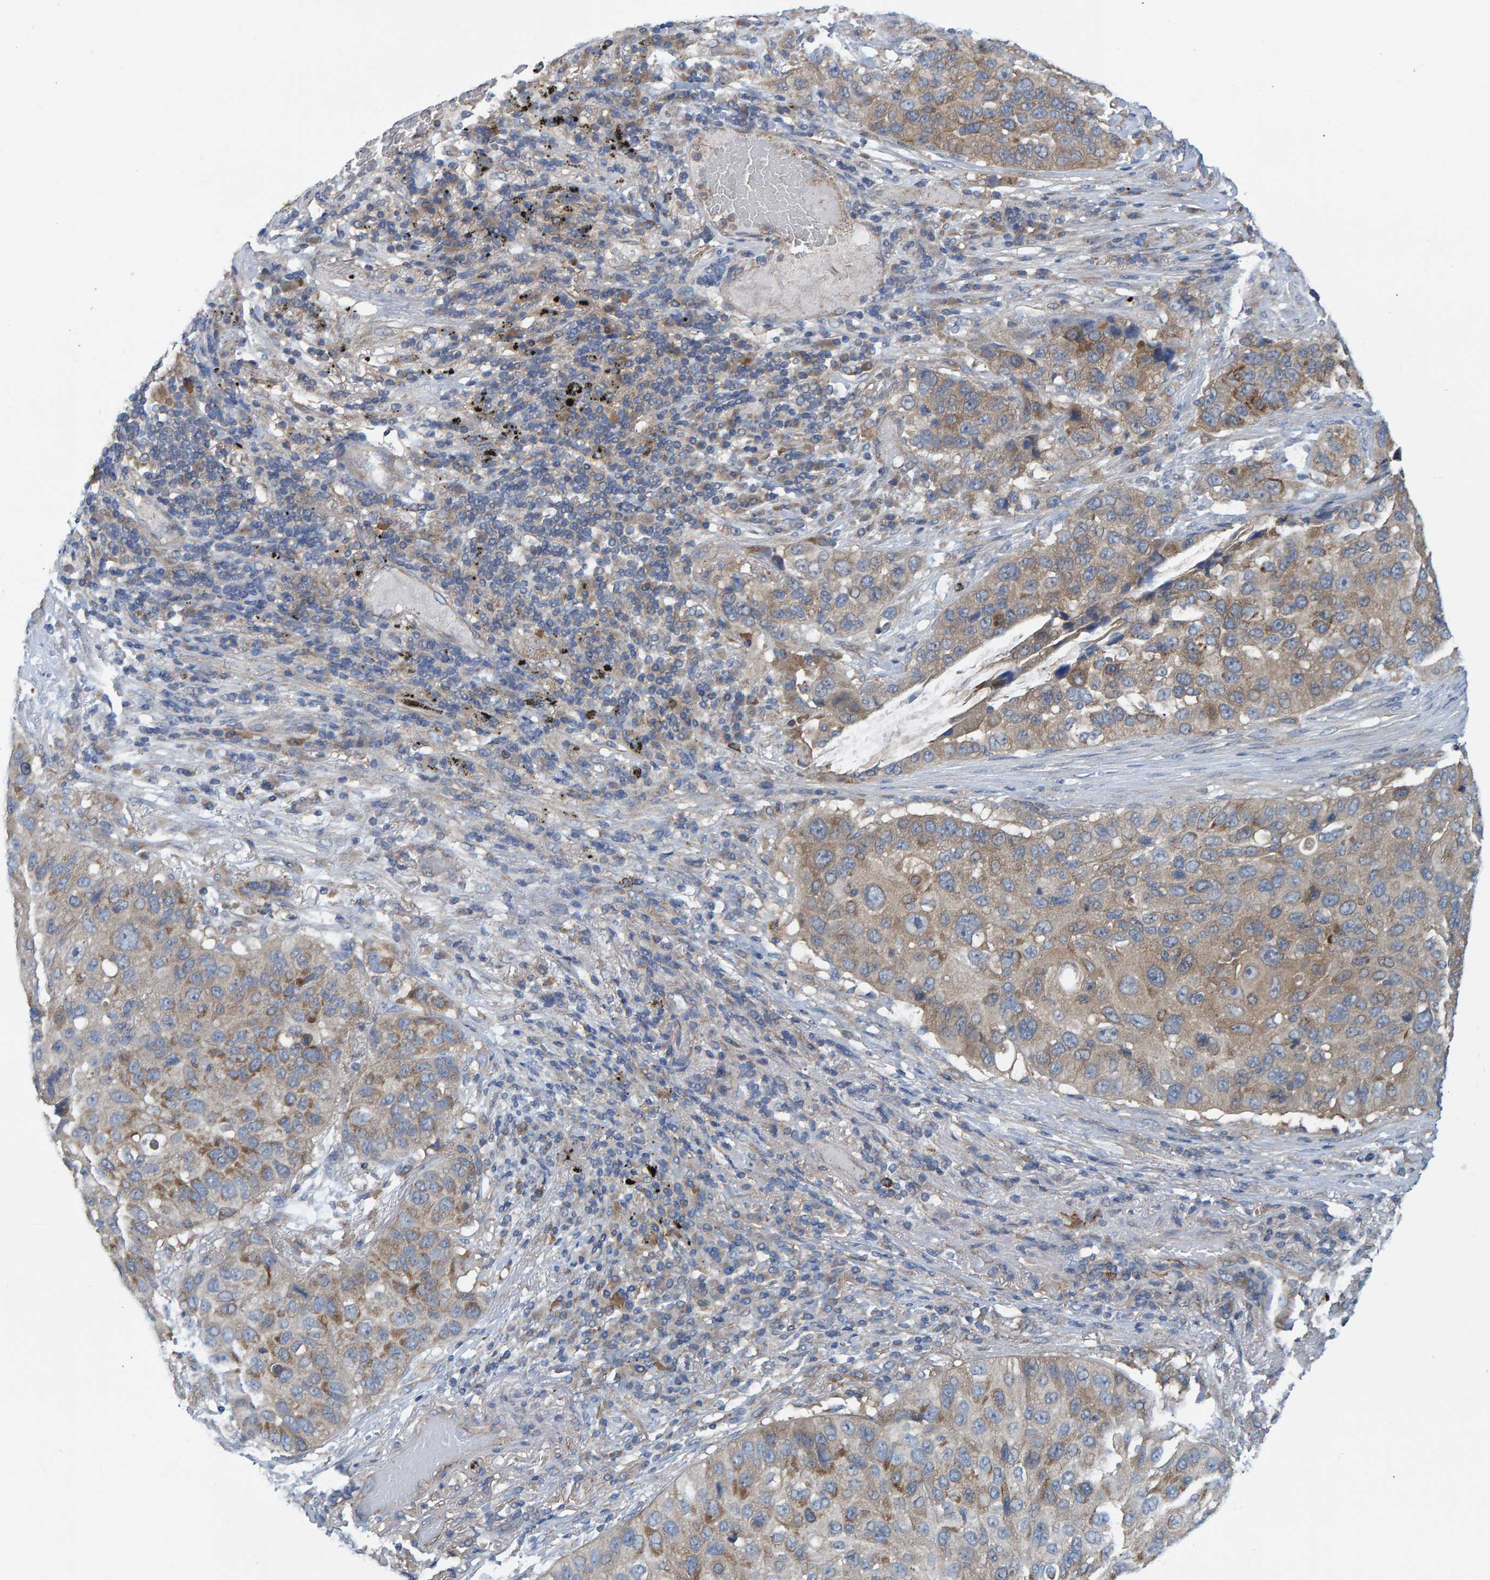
{"staining": {"intensity": "weak", "quantity": ">75%", "location": "cytoplasmic/membranous"}, "tissue": "lung cancer", "cell_type": "Tumor cells", "image_type": "cancer", "snomed": [{"axis": "morphology", "description": "Squamous cell carcinoma, NOS"}, {"axis": "topography", "description": "Lung"}], "caption": "Brown immunohistochemical staining in human lung cancer demonstrates weak cytoplasmic/membranous positivity in approximately >75% of tumor cells.", "gene": "LRSAM1", "patient": {"sex": "male", "age": 57}}